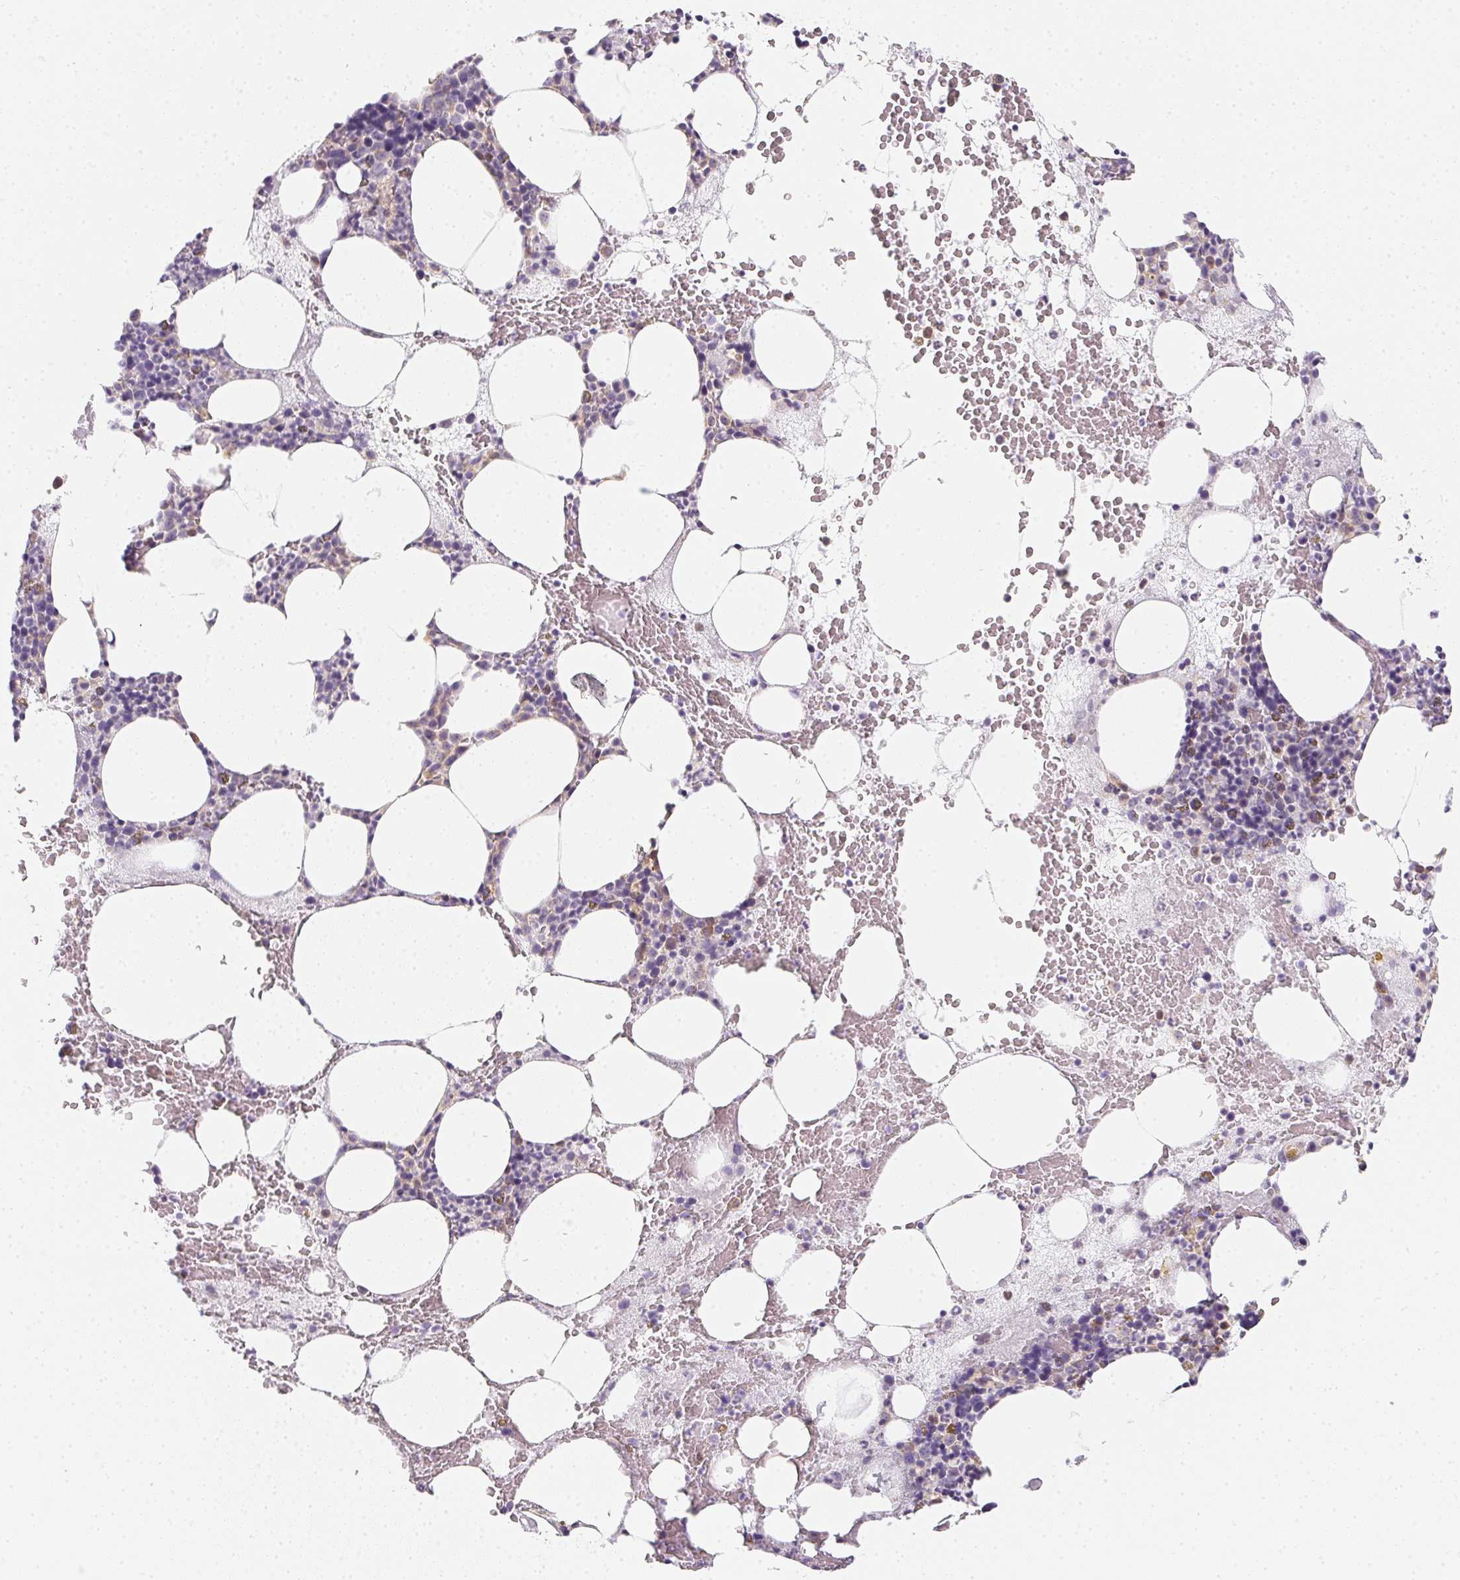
{"staining": {"intensity": "weak", "quantity": "<25%", "location": "cytoplasmic/membranous"}, "tissue": "bone marrow", "cell_type": "Hematopoietic cells", "image_type": "normal", "snomed": [{"axis": "morphology", "description": "Normal tissue, NOS"}, {"axis": "topography", "description": "Bone marrow"}], "caption": "Immunohistochemistry histopathology image of benign bone marrow: human bone marrow stained with DAB (3,3'-diaminobenzidine) shows no significant protein staining in hematopoietic cells.", "gene": "SOAT1", "patient": {"sex": "male", "age": 89}}